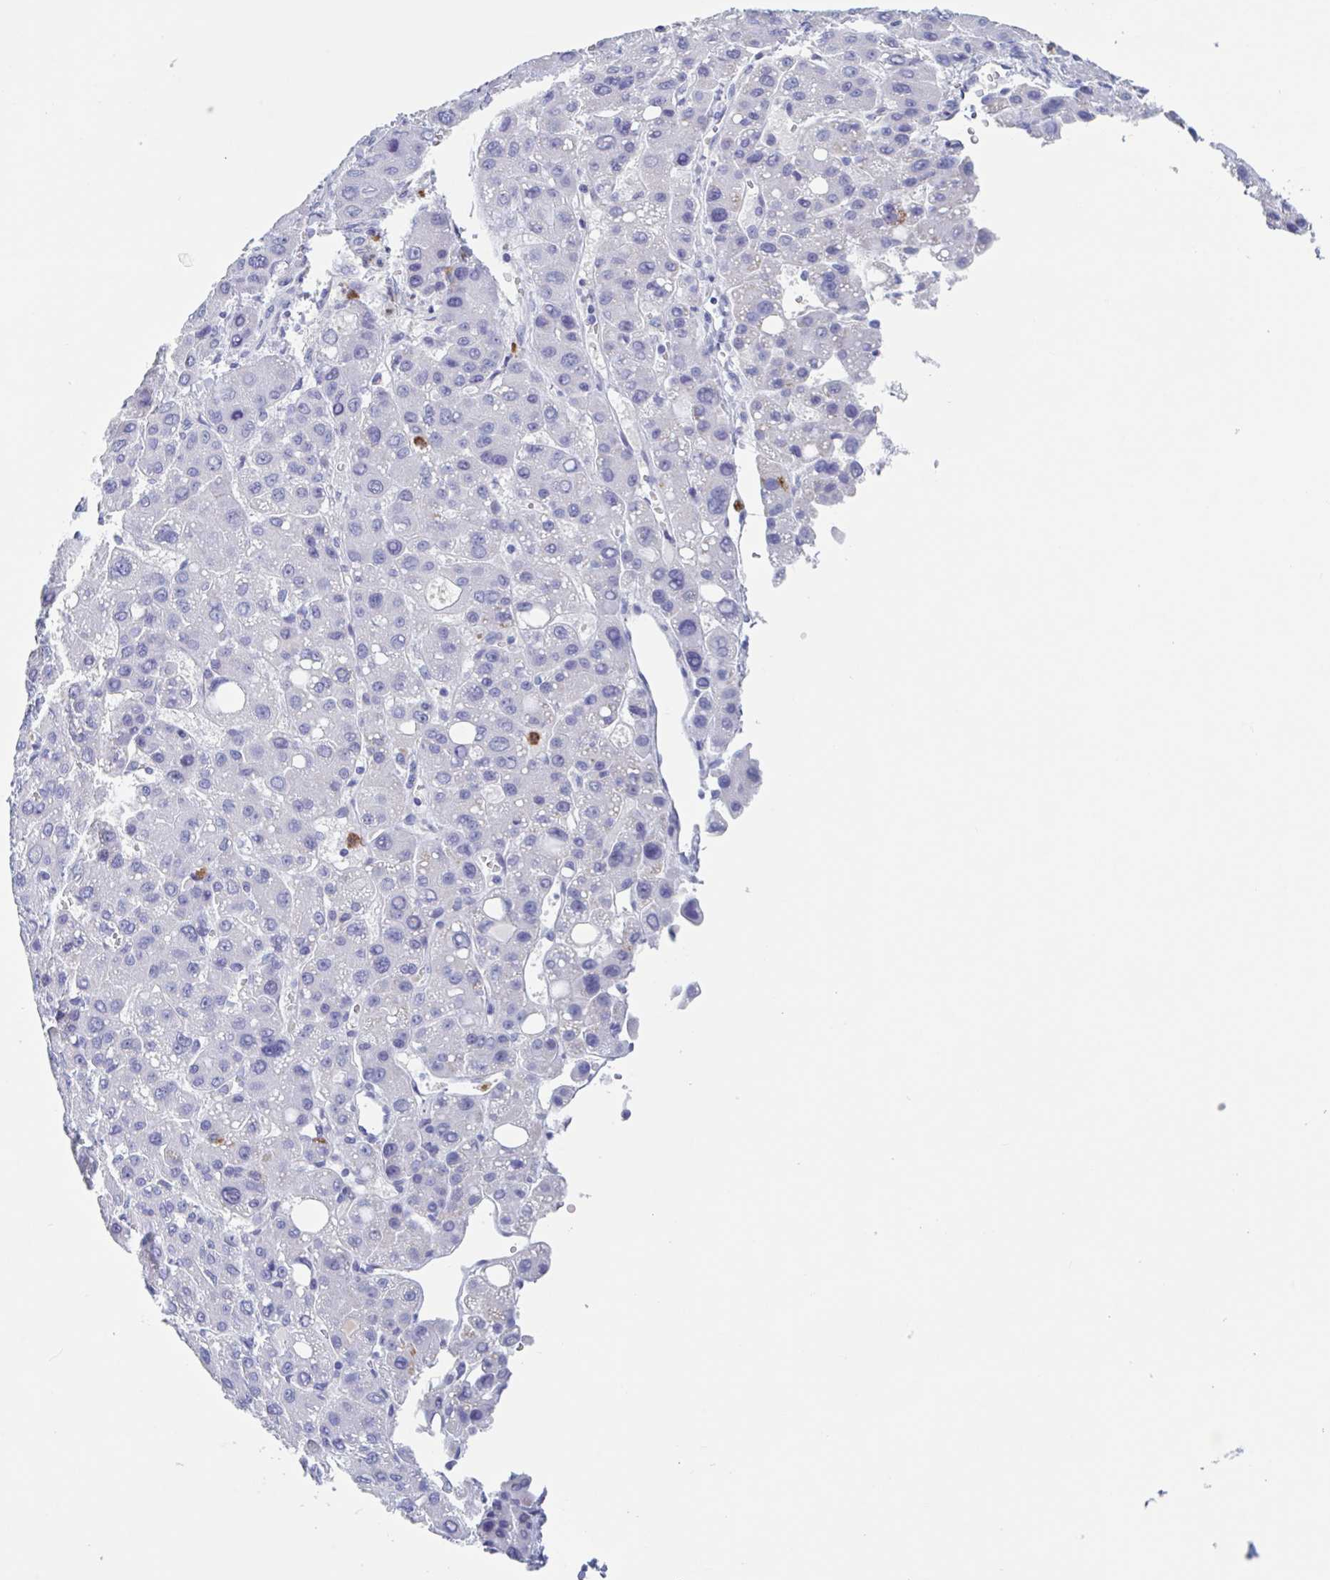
{"staining": {"intensity": "negative", "quantity": "none", "location": "none"}, "tissue": "liver cancer", "cell_type": "Tumor cells", "image_type": "cancer", "snomed": [{"axis": "morphology", "description": "Carcinoma, Hepatocellular, NOS"}, {"axis": "topography", "description": "Liver"}], "caption": "Histopathology image shows no protein staining in tumor cells of liver cancer tissue.", "gene": "ZNHIT2", "patient": {"sex": "male", "age": 55}}